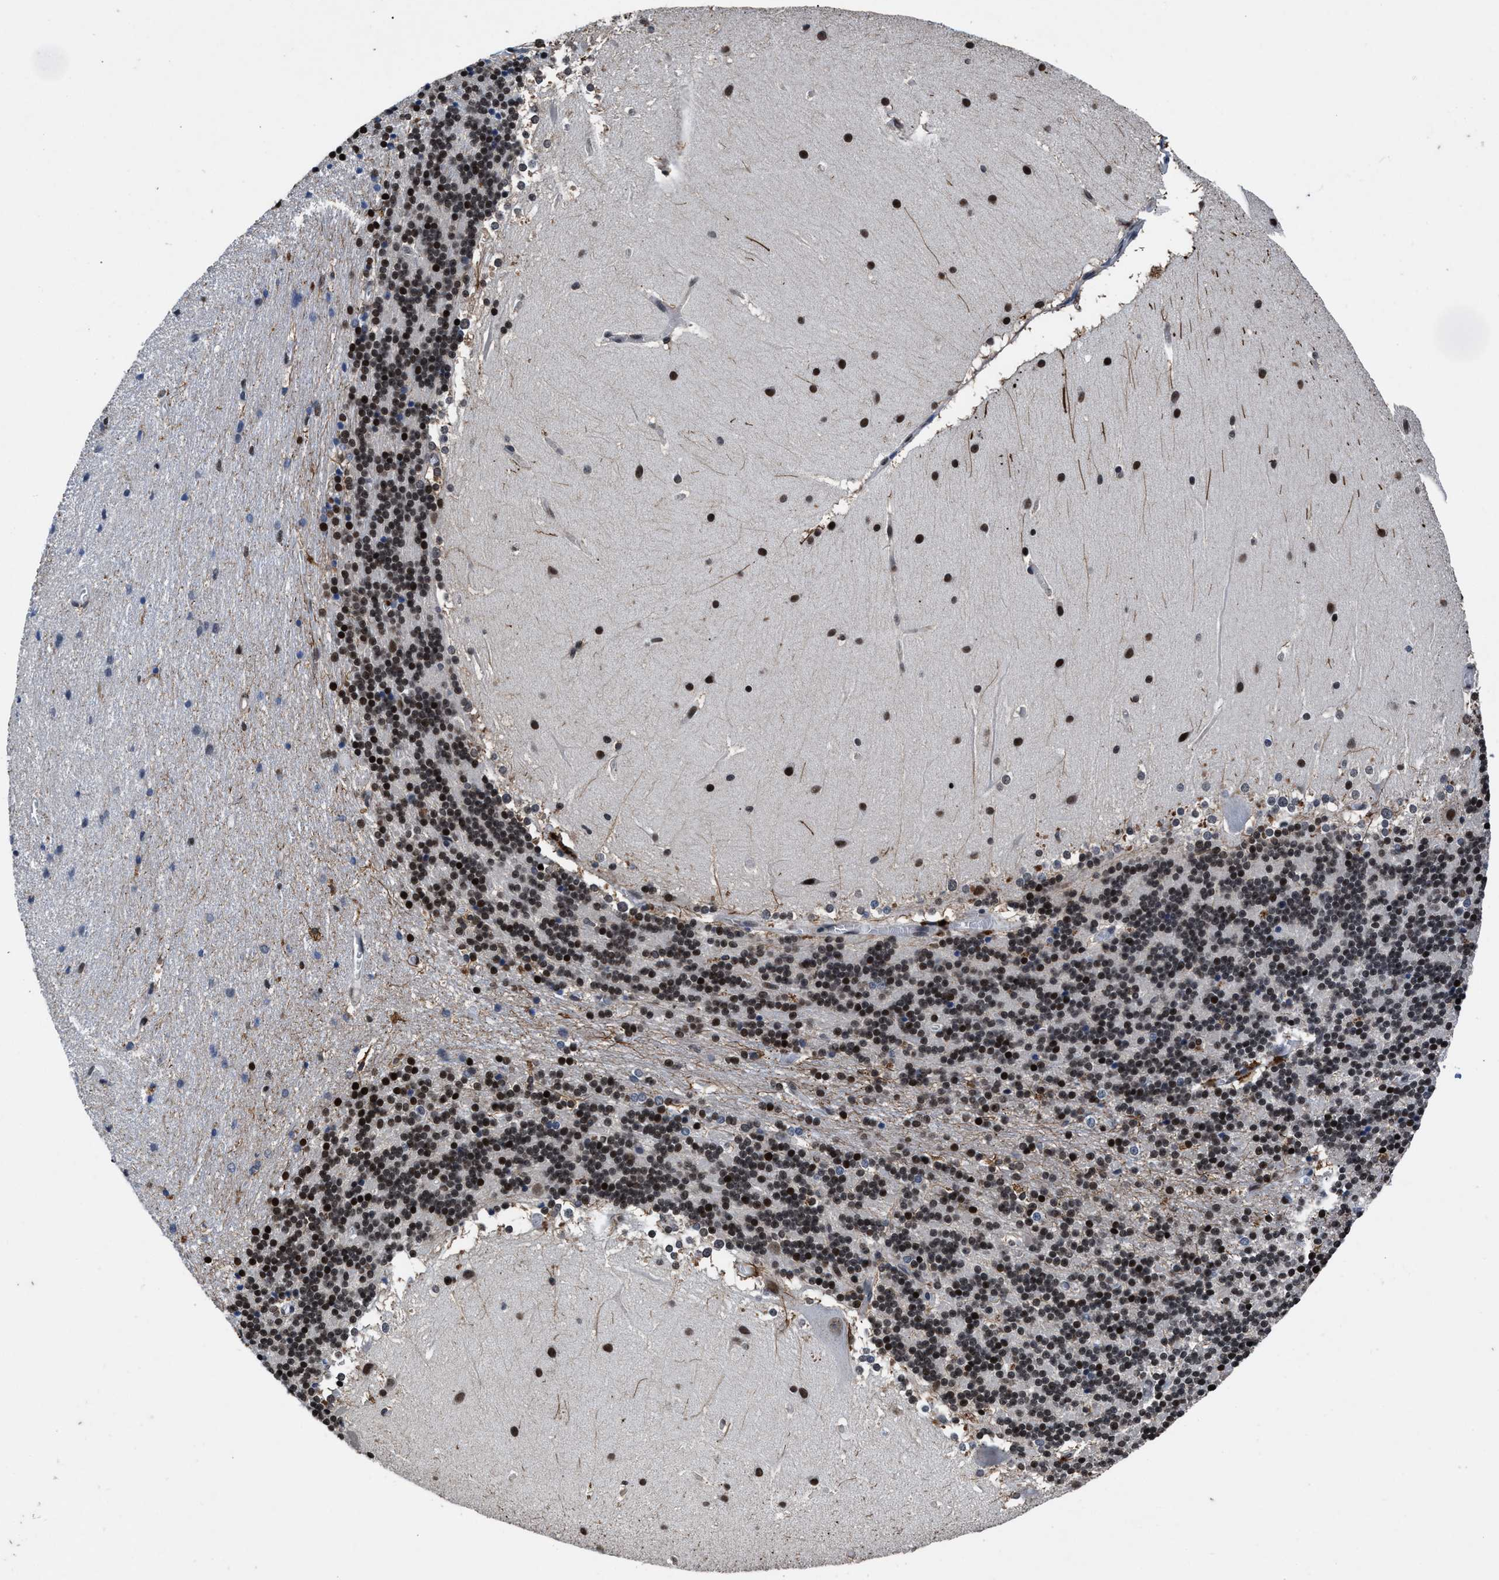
{"staining": {"intensity": "strong", "quantity": ">75%", "location": "nuclear"}, "tissue": "cerebellum", "cell_type": "Cells in granular layer", "image_type": "normal", "snomed": [{"axis": "morphology", "description": "Normal tissue, NOS"}, {"axis": "topography", "description": "Cerebellum"}], "caption": "Immunohistochemistry of unremarkable cerebellum shows high levels of strong nuclear staining in about >75% of cells in granular layer. The staining was performed using DAB (3,3'-diaminobenzidine), with brown indicating positive protein expression. Nuclei are stained blue with hematoxylin.", "gene": "WDR81", "patient": {"sex": "female", "age": 19}}